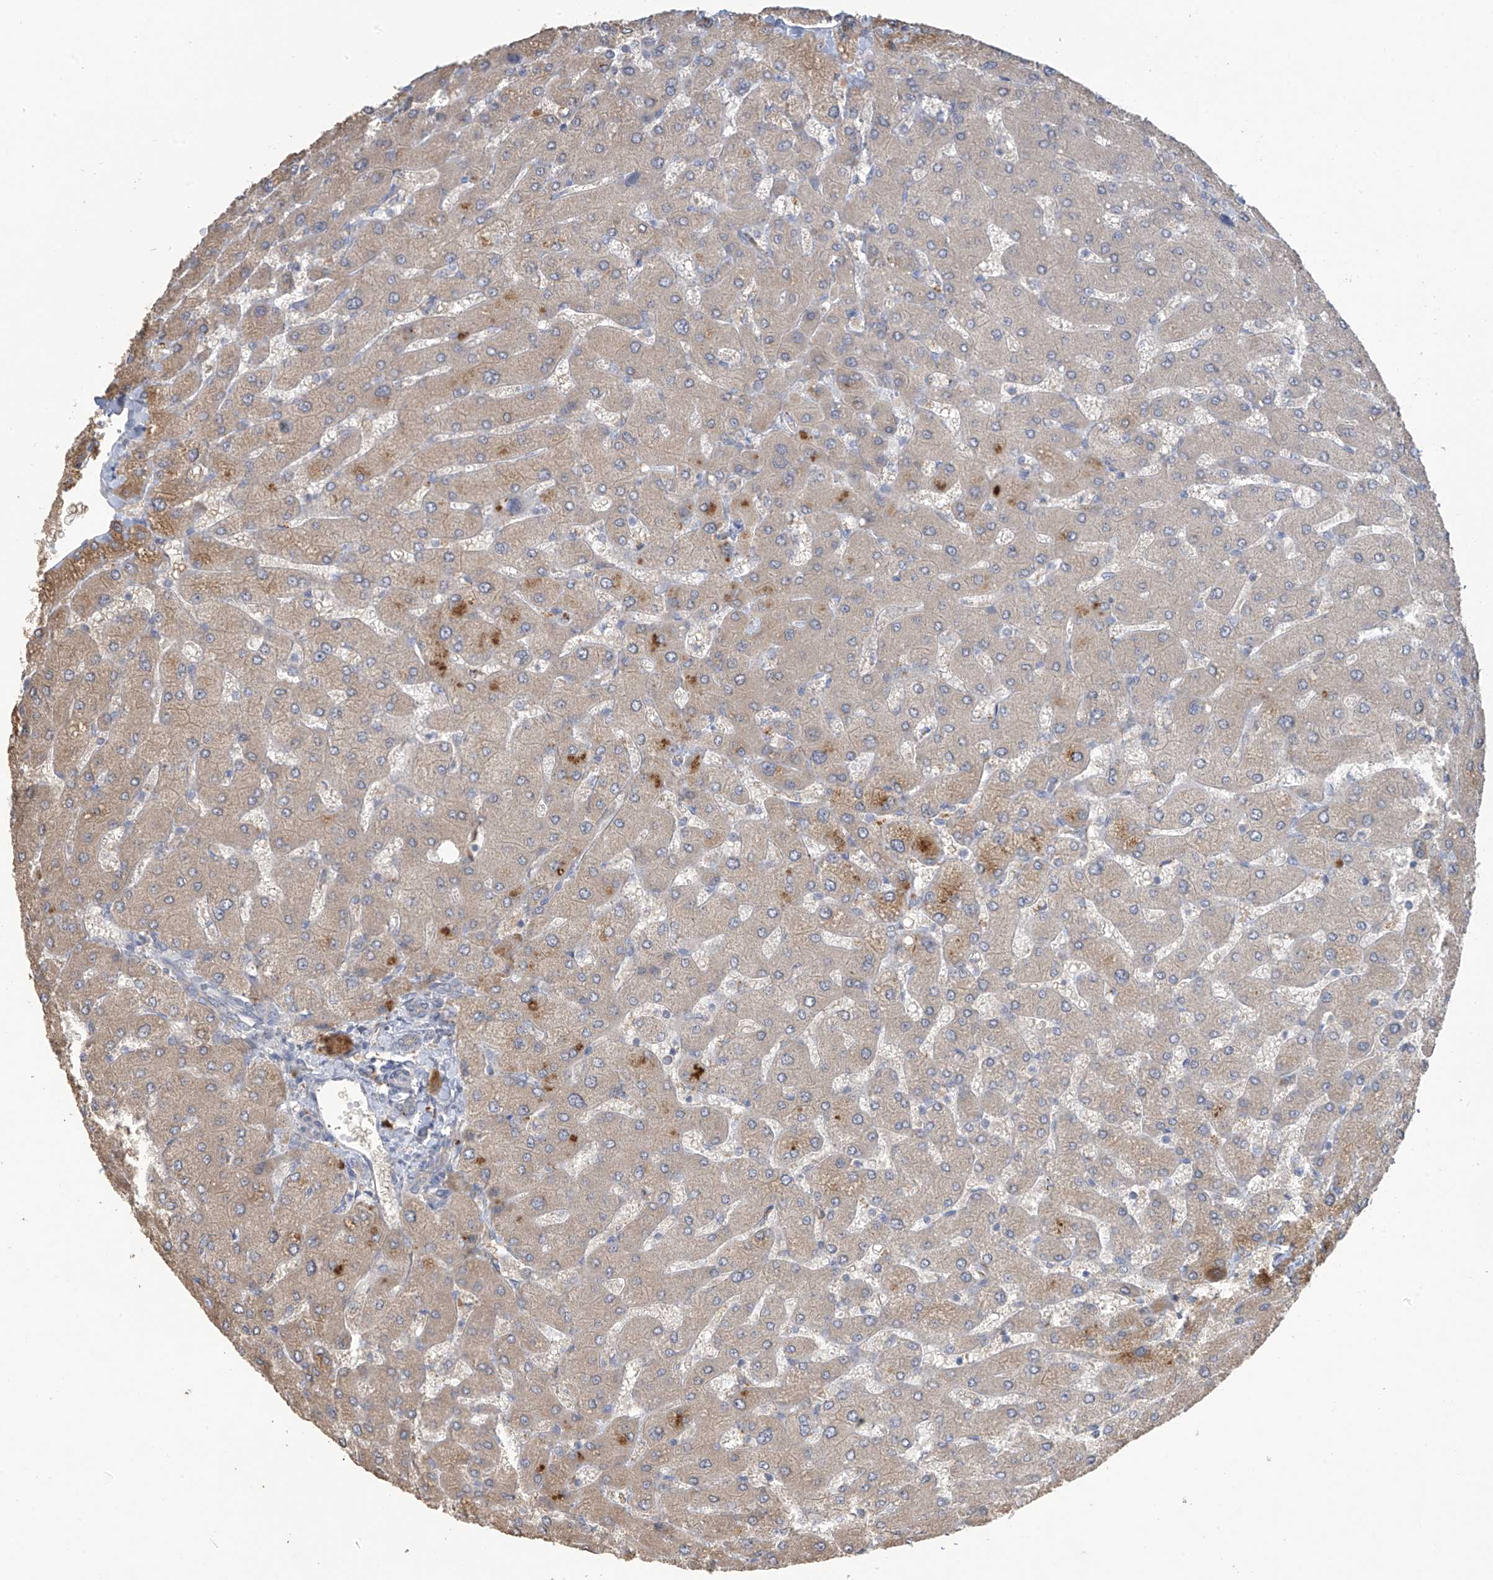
{"staining": {"intensity": "negative", "quantity": "none", "location": "none"}, "tissue": "liver", "cell_type": "Cholangiocytes", "image_type": "normal", "snomed": [{"axis": "morphology", "description": "Normal tissue, NOS"}, {"axis": "topography", "description": "Liver"}], "caption": "Immunohistochemistry histopathology image of benign liver: liver stained with DAB (3,3'-diaminobenzidine) demonstrates no significant protein positivity in cholangiocytes.", "gene": "SLFN14", "patient": {"sex": "male", "age": 55}}